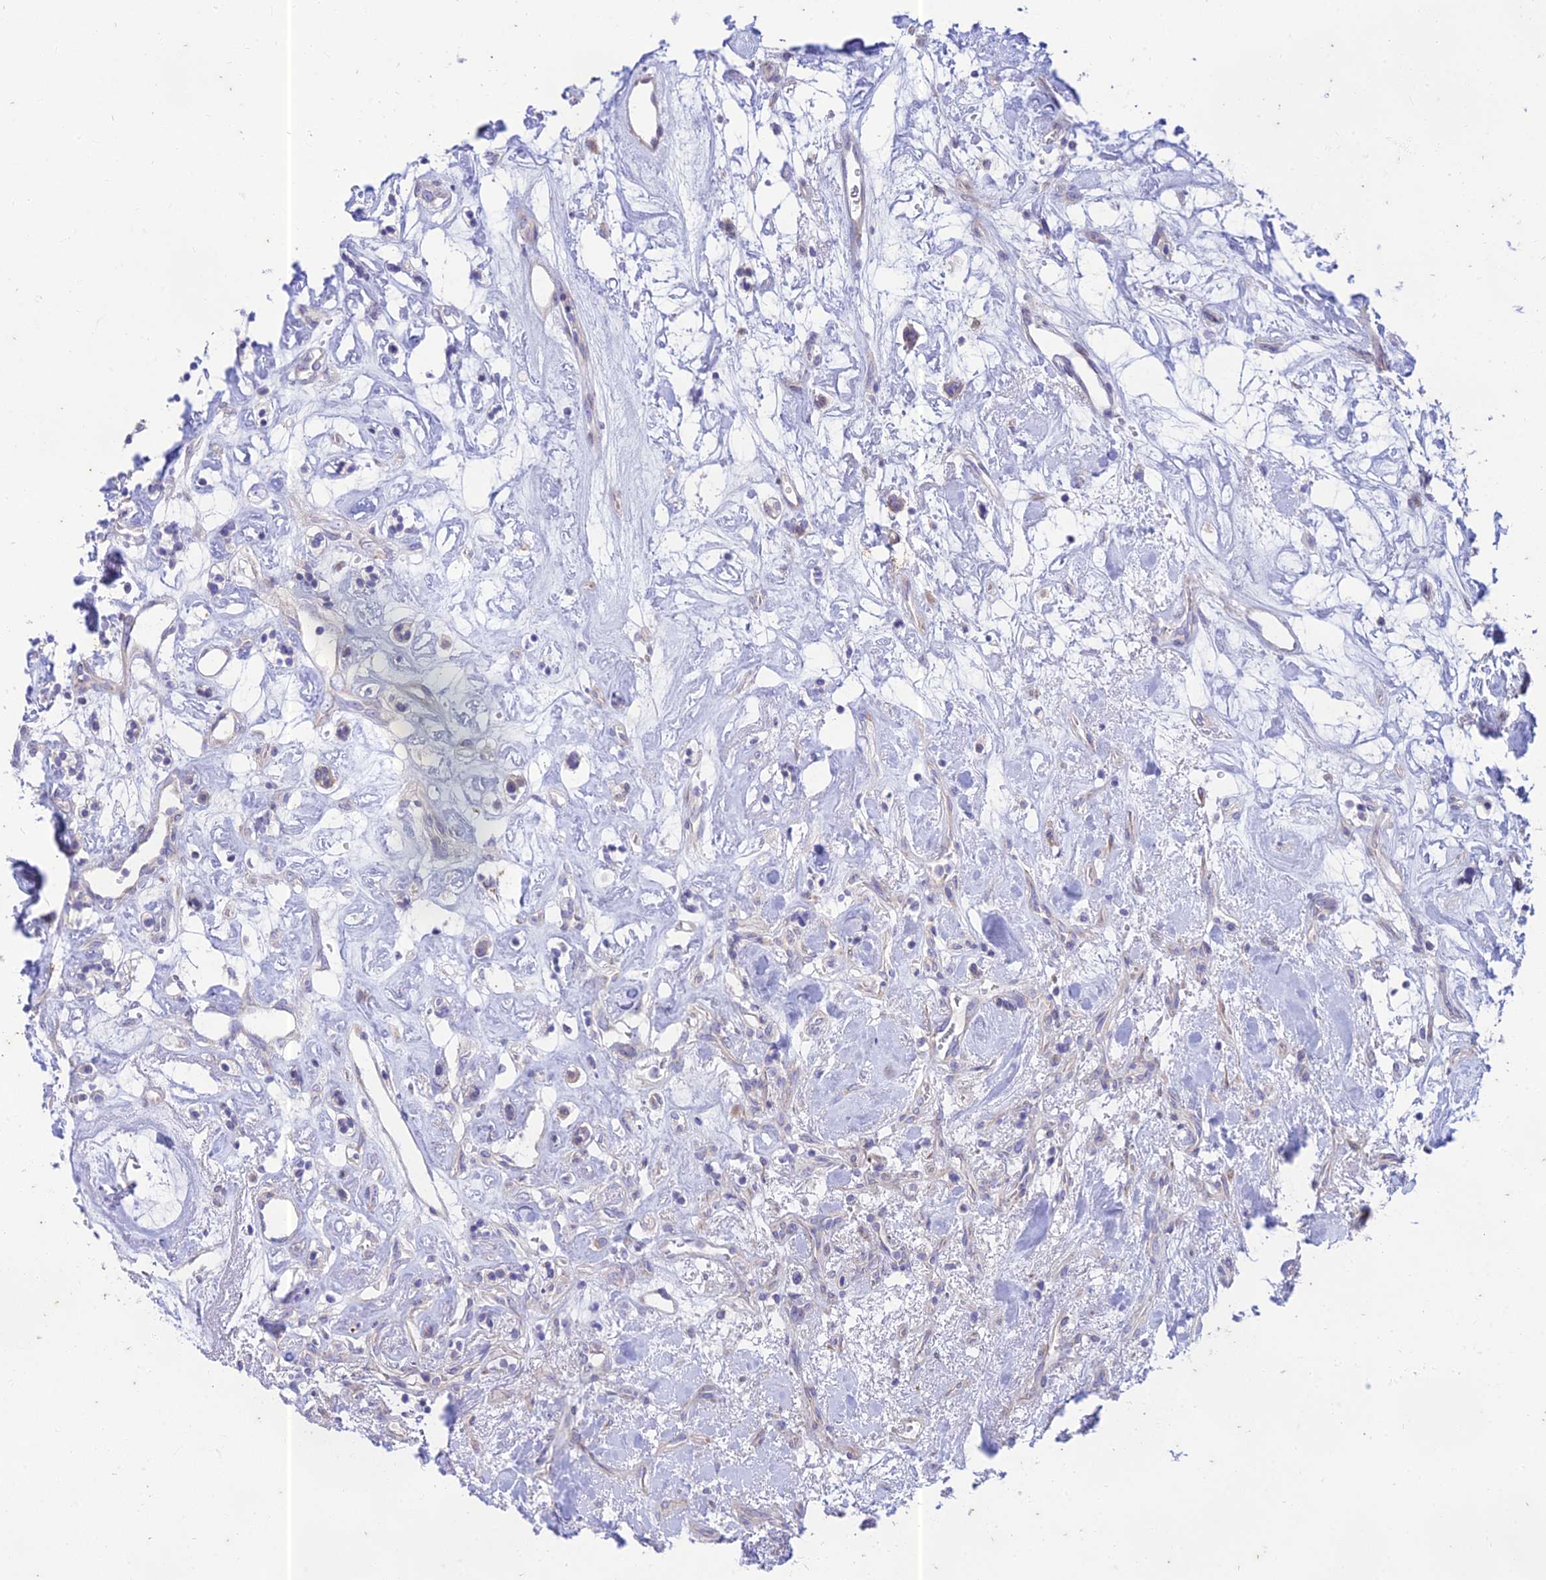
{"staining": {"intensity": "negative", "quantity": "none", "location": "none"}, "tissue": "renal cancer", "cell_type": "Tumor cells", "image_type": "cancer", "snomed": [{"axis": "morphology", "description": "Adenocarcinoma, NOS"}, {"axis": "topography", "description": "Kidney"}], "caption": "High power microscopy image of an IHC histopathology image of renal cancer, revealing no significant positivity in tumor cells. (DAB (3,3'-diaminobenzidine) immunohistochemistry (IHC) with hematoxylin counter stain).", "gene": "PTCD2", "patient": {"sex": "male", "age": 77}}